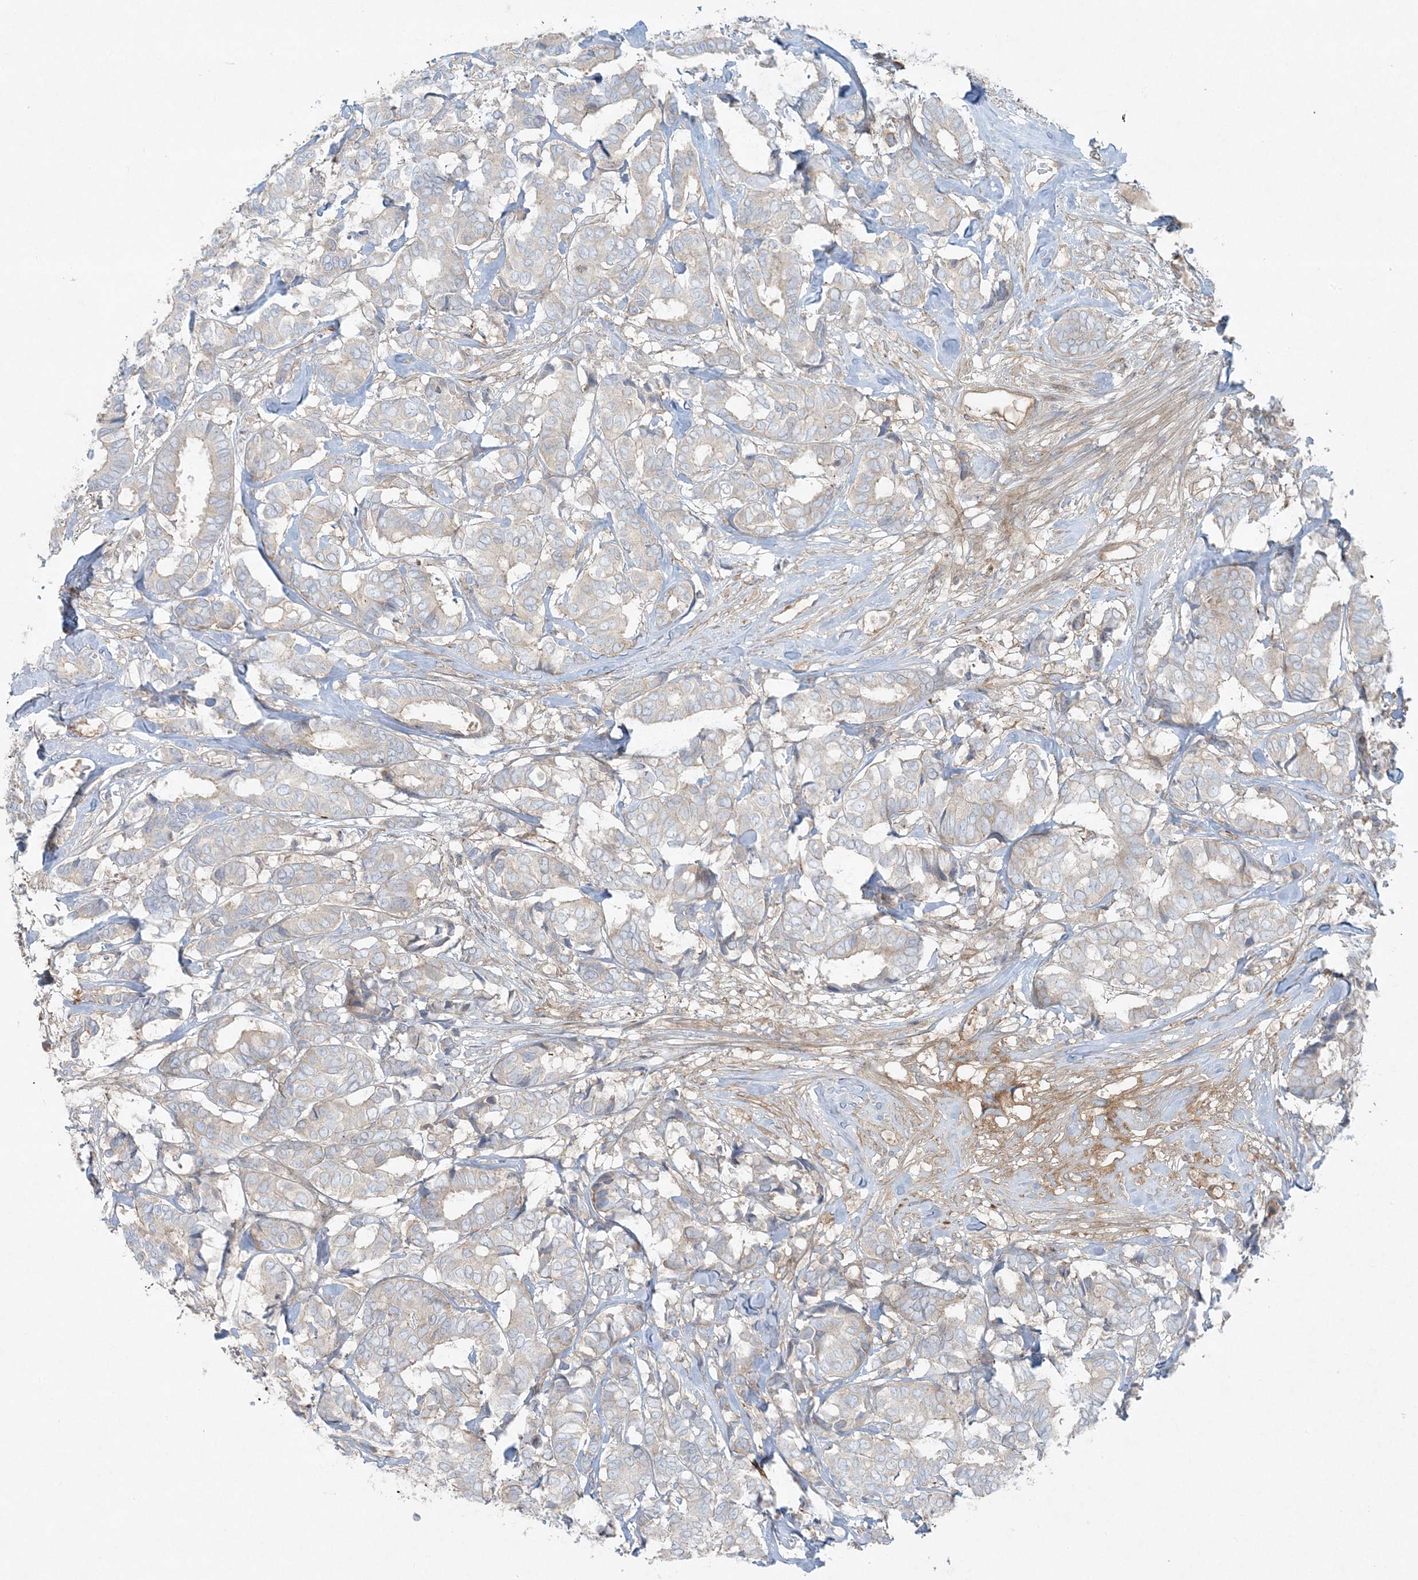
{"staining": {"intensity": "weak", "quantity": "25%-75%", "location": "cytoplasmic/membranous"}, "tissue": "breast cancer", "cell_type": "Tumor cells", "image_type": "cancer", "snomed": [{"axis": "morphology", "description": "Duct carcinoma"}, {"axis": "topography", "description": "Breast"}], "caption": "A brown stain shows weak cytoplasmic/membranous expression of a protein in breast cancer tumor cells.", "gene": "PIK3R4", "patient": {"sex": "female", "age": 87}}